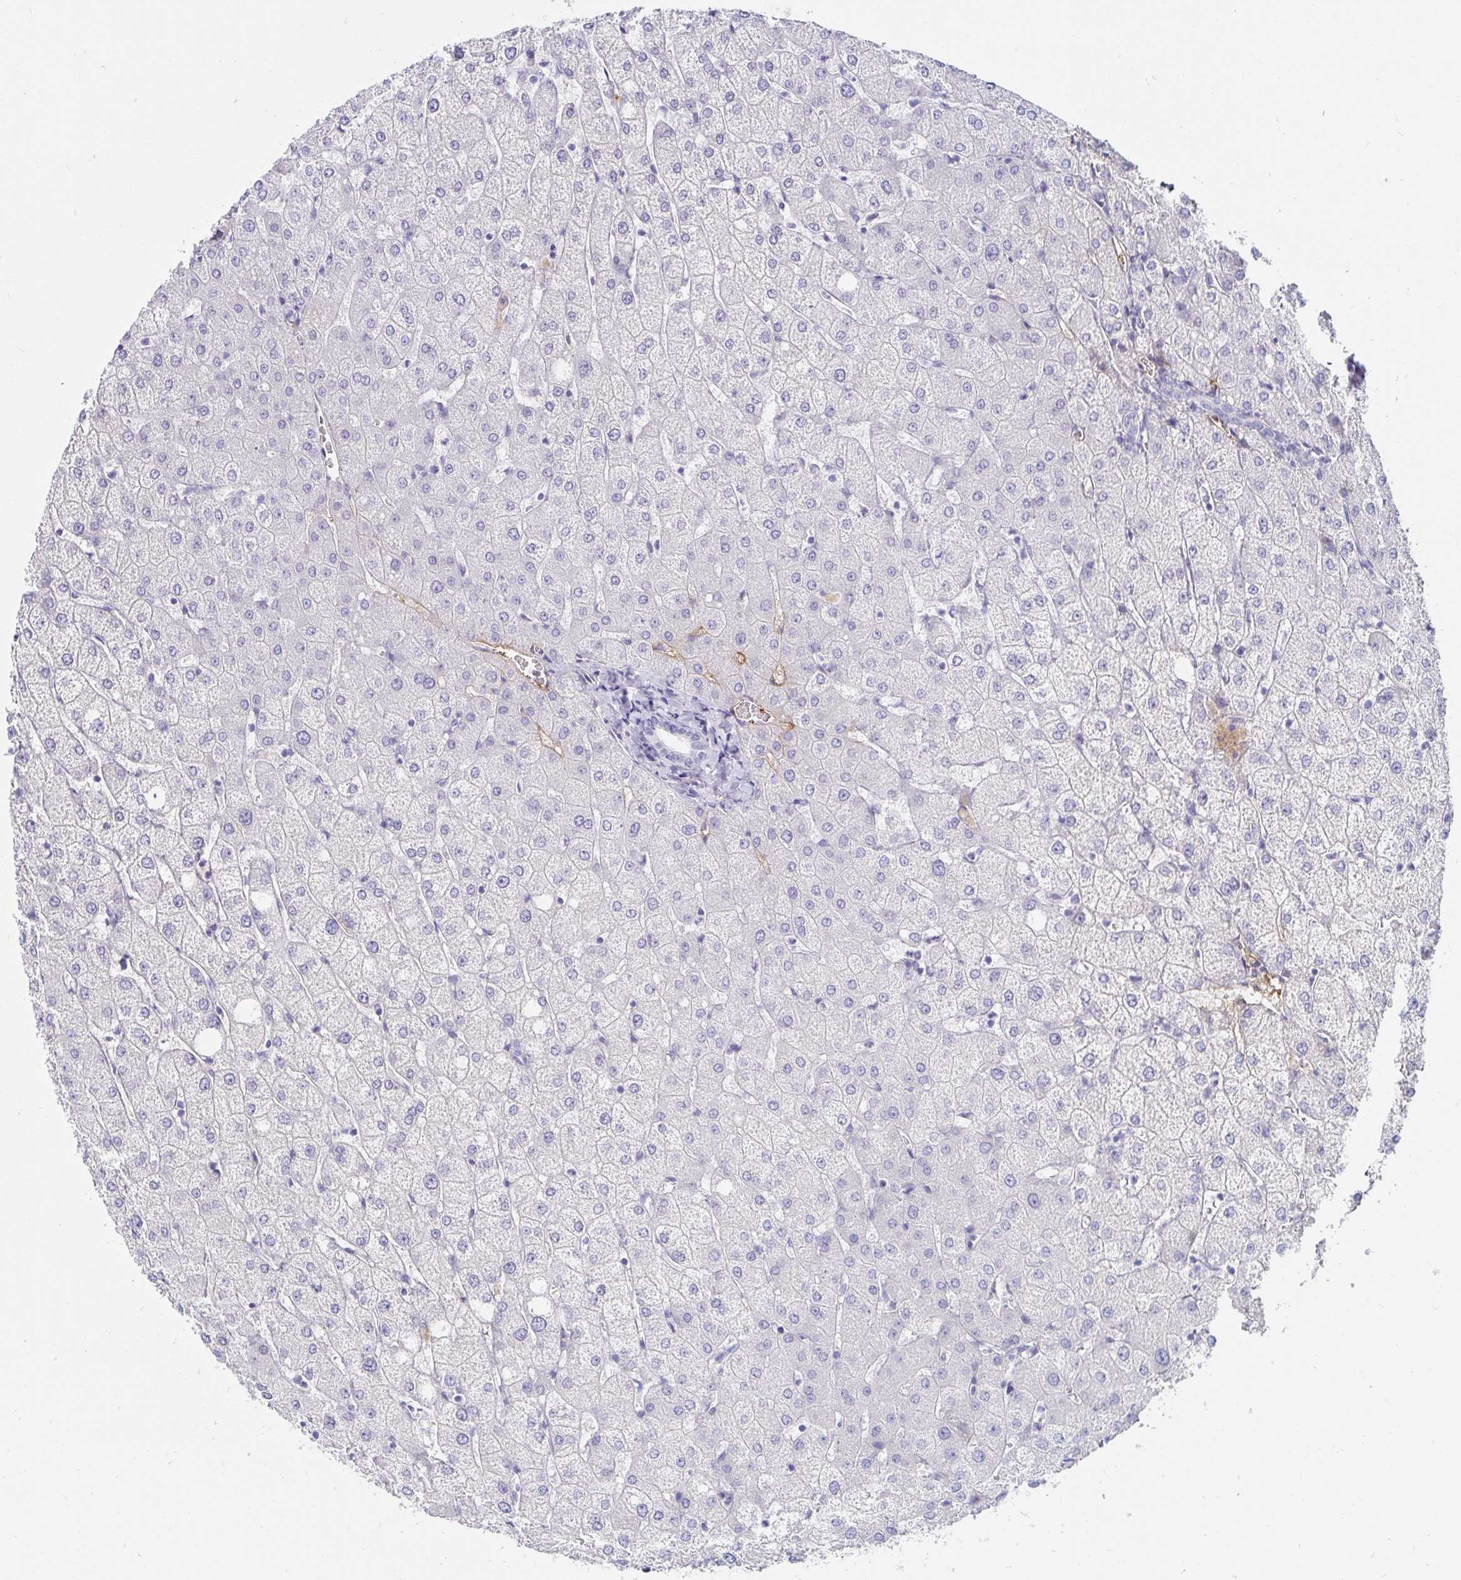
{"staining": {"intensity": "negative", "quantity": "none", "location": "none"}, "tissue": "liver", "cell_type": "Cholangiocytes", "image_type": "normal", "snomed": [{"axis": "morphology", "description": "Normal tissue, NOS"}, {"axis": "topography", "description": "Liver"}], "caption": "High magnification brightfield microscopy of unremarkable liver stained with DAB (brown) and counterstained with hematoxylin (blue): cholangiocytes show no significant staining. (DAB (3,3'-diaminobenzidine) IHC, high magnification).", "gene": "C4orf17", "patient": {"sex": "female", "age": 54}}